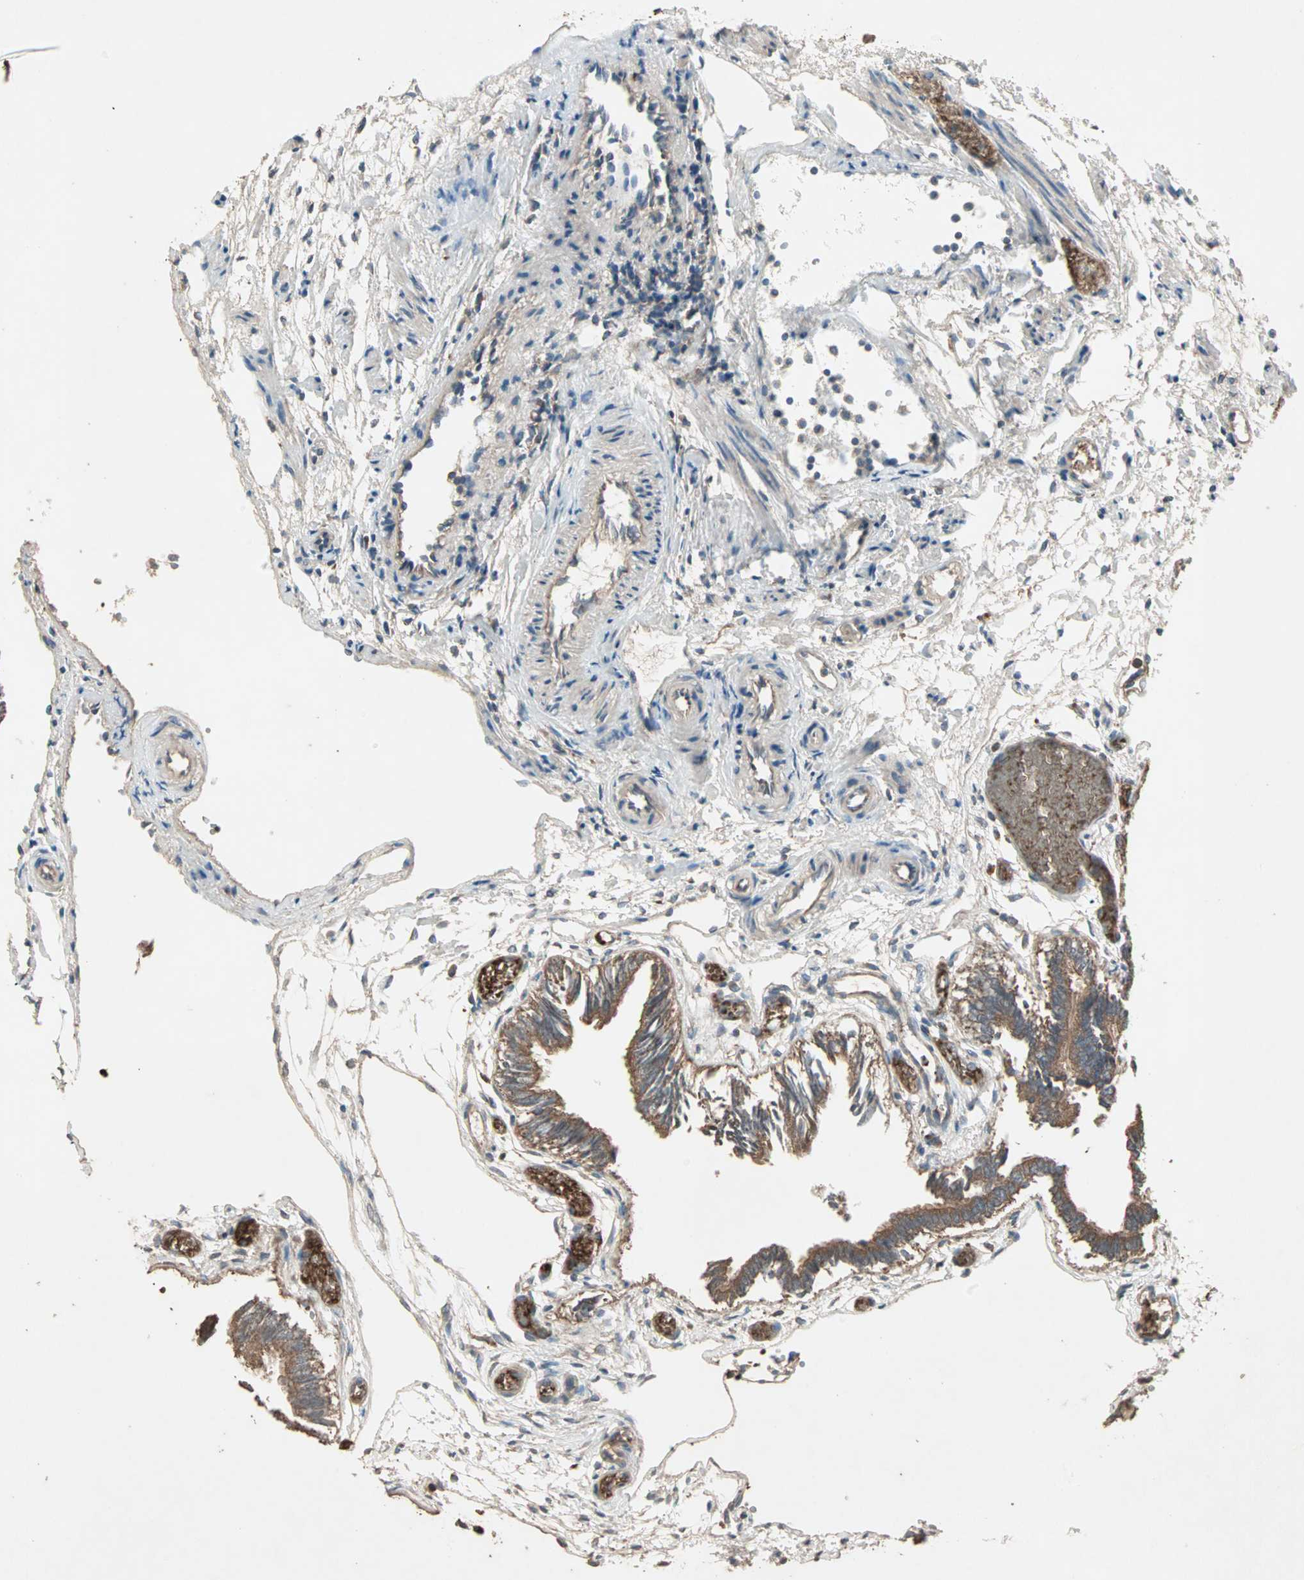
{"staining": {"intensity": "strong", "quantity": ">75%", "location": "cytoplasmic/membranous"}, "tissue": "fallopian tube", "cell_type": "Glandular cells", "image_type": "normal", "snomed": [{"axis": "morphology", "description": "Normal tissue, NOS"}, {"axis": "topography", "description": "Fallopian tube"}], "caption": "Fallopian tube stained for a protein (brown) demonstrates strong cytoplasmic/membranous positive positivity in about >75% of glandular cells.", "gene": "UBAC1", "patient": {"sex": "female", "age": 29}}